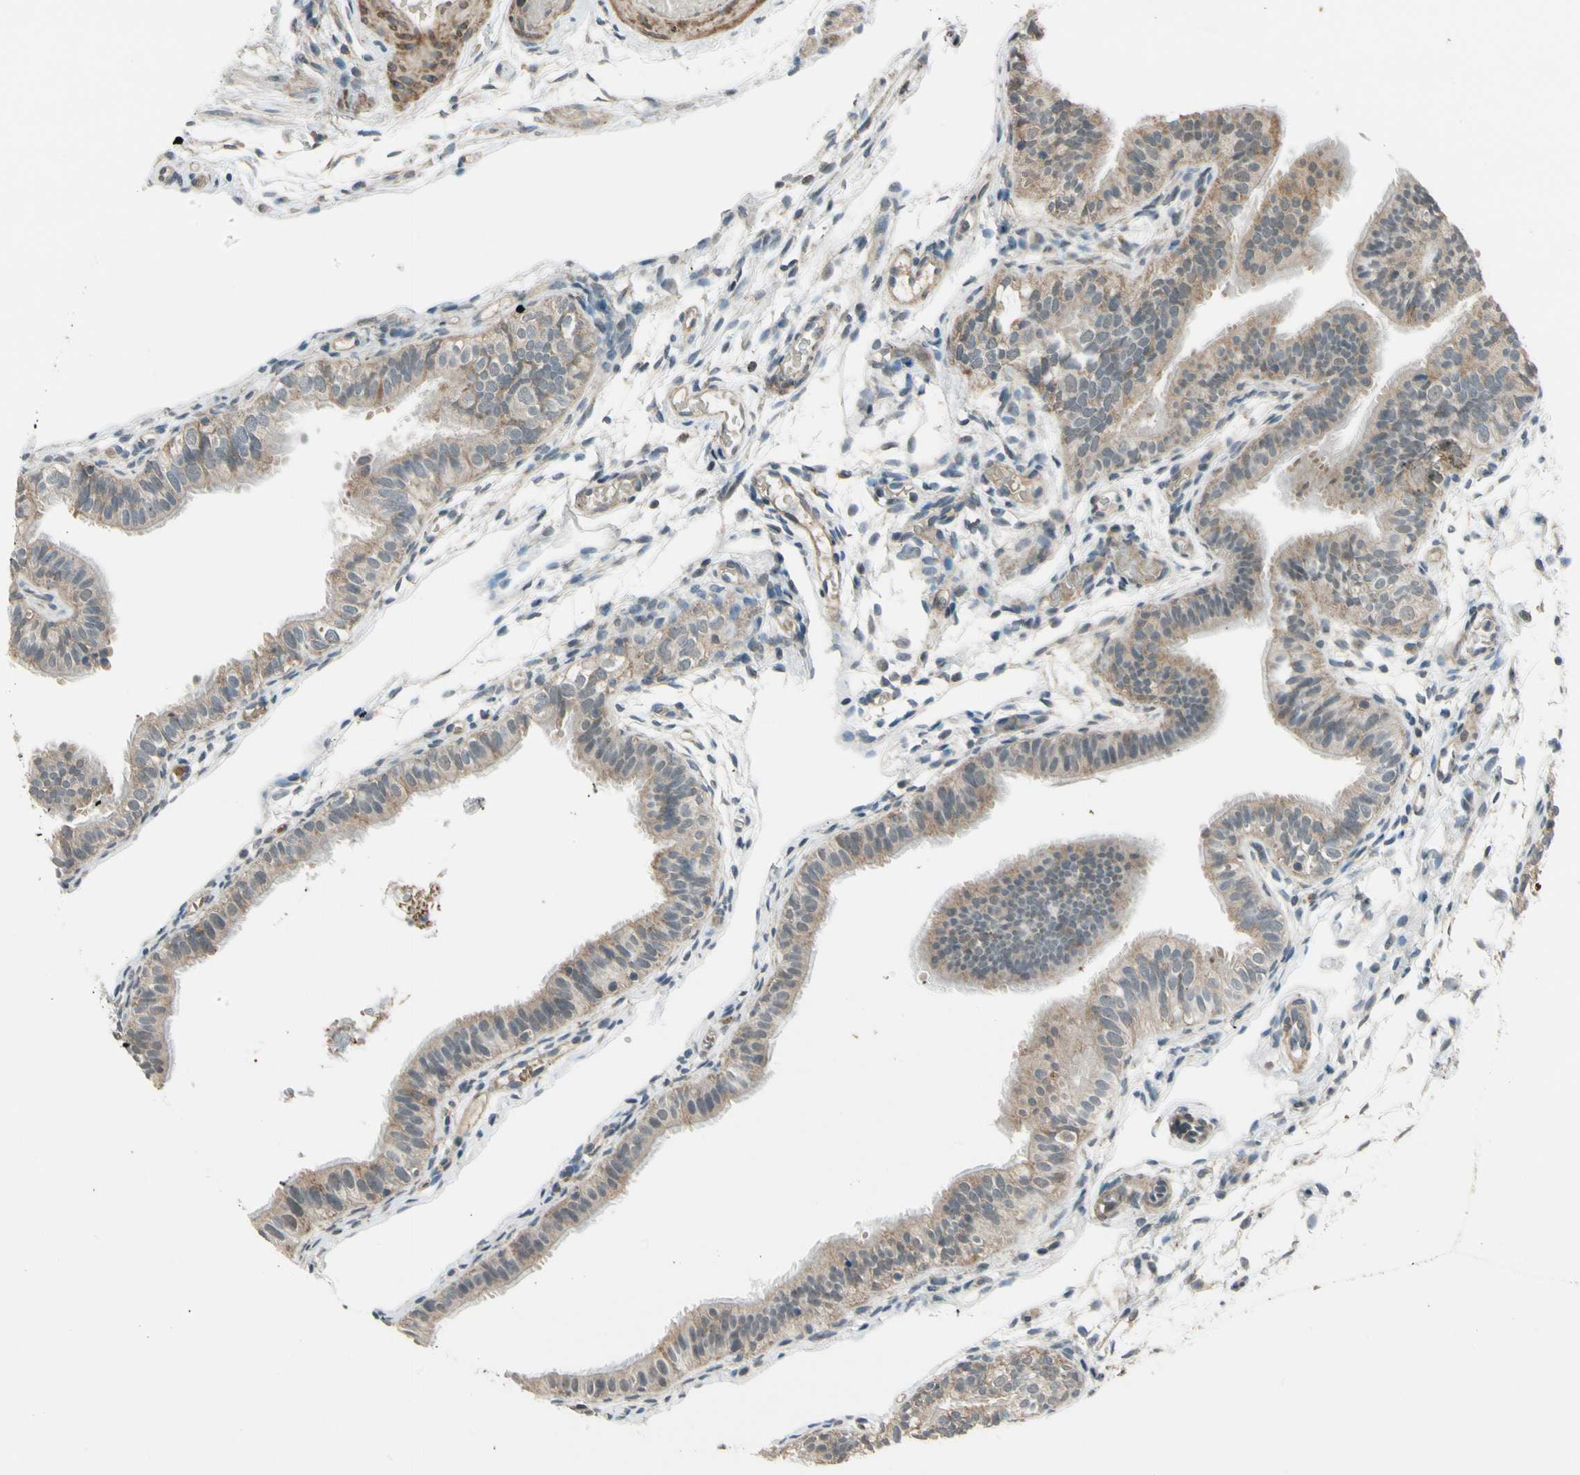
{"staining": {"intensity": "weak", "quantity": "25%-75%", "location": "cytoplasmic/membranous"}, "tissue": "fallopian tube", "cell_type": "Glandular cells", "image_type": "normal", "snomed": [{"axis": "morphology", "description": "Normal tissue, NOS"}, {"axis": "morphology", "description": "Dermoid, NOS"}, {"axis": "topography", "description": "Fallopian tube"}], "caption": "This is an image of IHC staining of normal fallopian tube, which shows weak expression in the cytoplasmic/membranous of glandular cells.", "gene": "MST1R", "patient": {"sex": "female", "age": 33}}